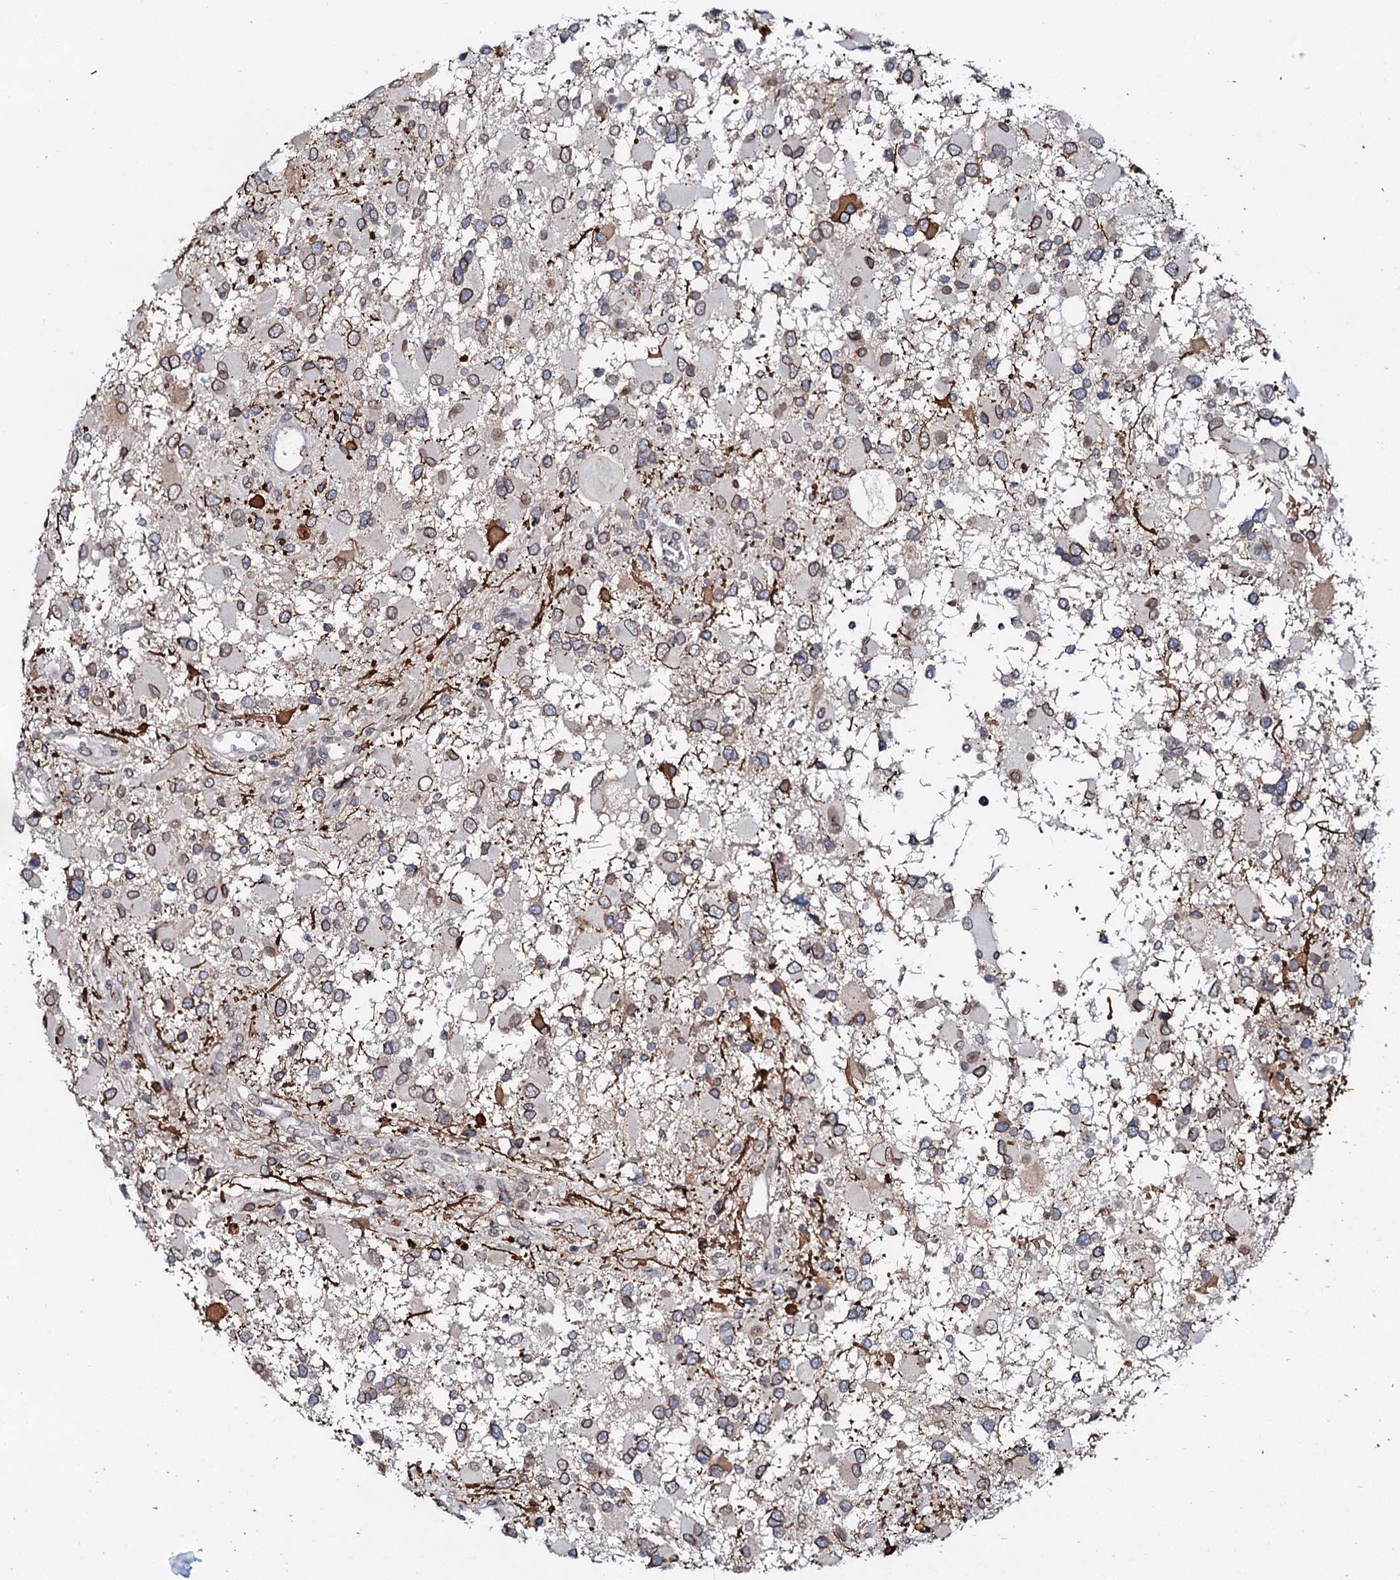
{"staining": {"intensity": "moderate", "quantity": "25%-75%", "location": "cytoplasmic/membranous,nuclear"}, "tissue": "glioma", "cell_type": "Tumor cells", "image_type": "cancer", "snomed": [{"axis": "morphology", "description": "Glioma, malignant, High grade"}, {"axis": "topography", "description": "Brain"}], "caption": "Malignant glioma (high-grade) stained with IHC shows moderate cytoplasmic/membranous and nuclear expression in about 25%-75% of tumor cells. (DAB (3,3'-diaminobenzidine) IHC with brightfield microscopy, high magnification).", "gene": "SNTA1", "patient": {"sex": "male", "age": 53}}